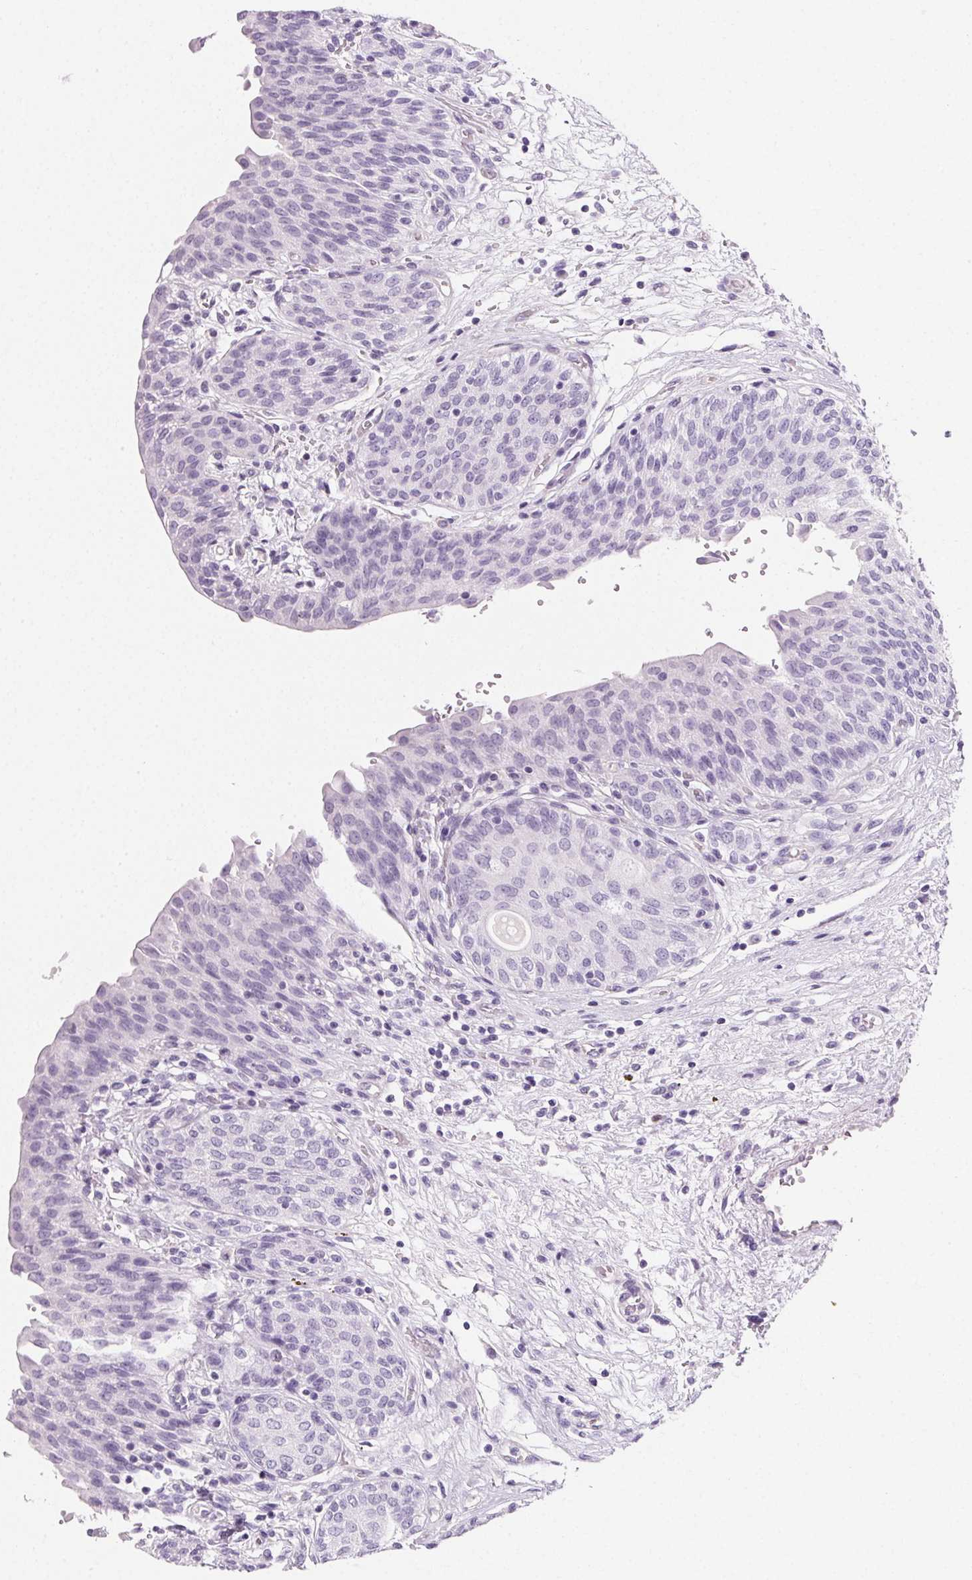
{"staining": {"intensity": "negative", "quantity": "none", "location": "none"}, "tissue": "urinary bladder", "cell_type": "Urothelial cells", "image_type": "normal", "snomed": [{"axis": "morphology", "description": "Normal tissue, NOS"}, {"axis": "topography", "description": "Urinary bladder"}], "caption": "This histopathology image is of unremarkable urinary bladder stained with immunohistochemistry to label a protein in brown with the nuclei are counter-stained blue. There is no staining in urothelial cells.", "gene": "PRSS1", "patient": {"sex": "male", "age": 68}}